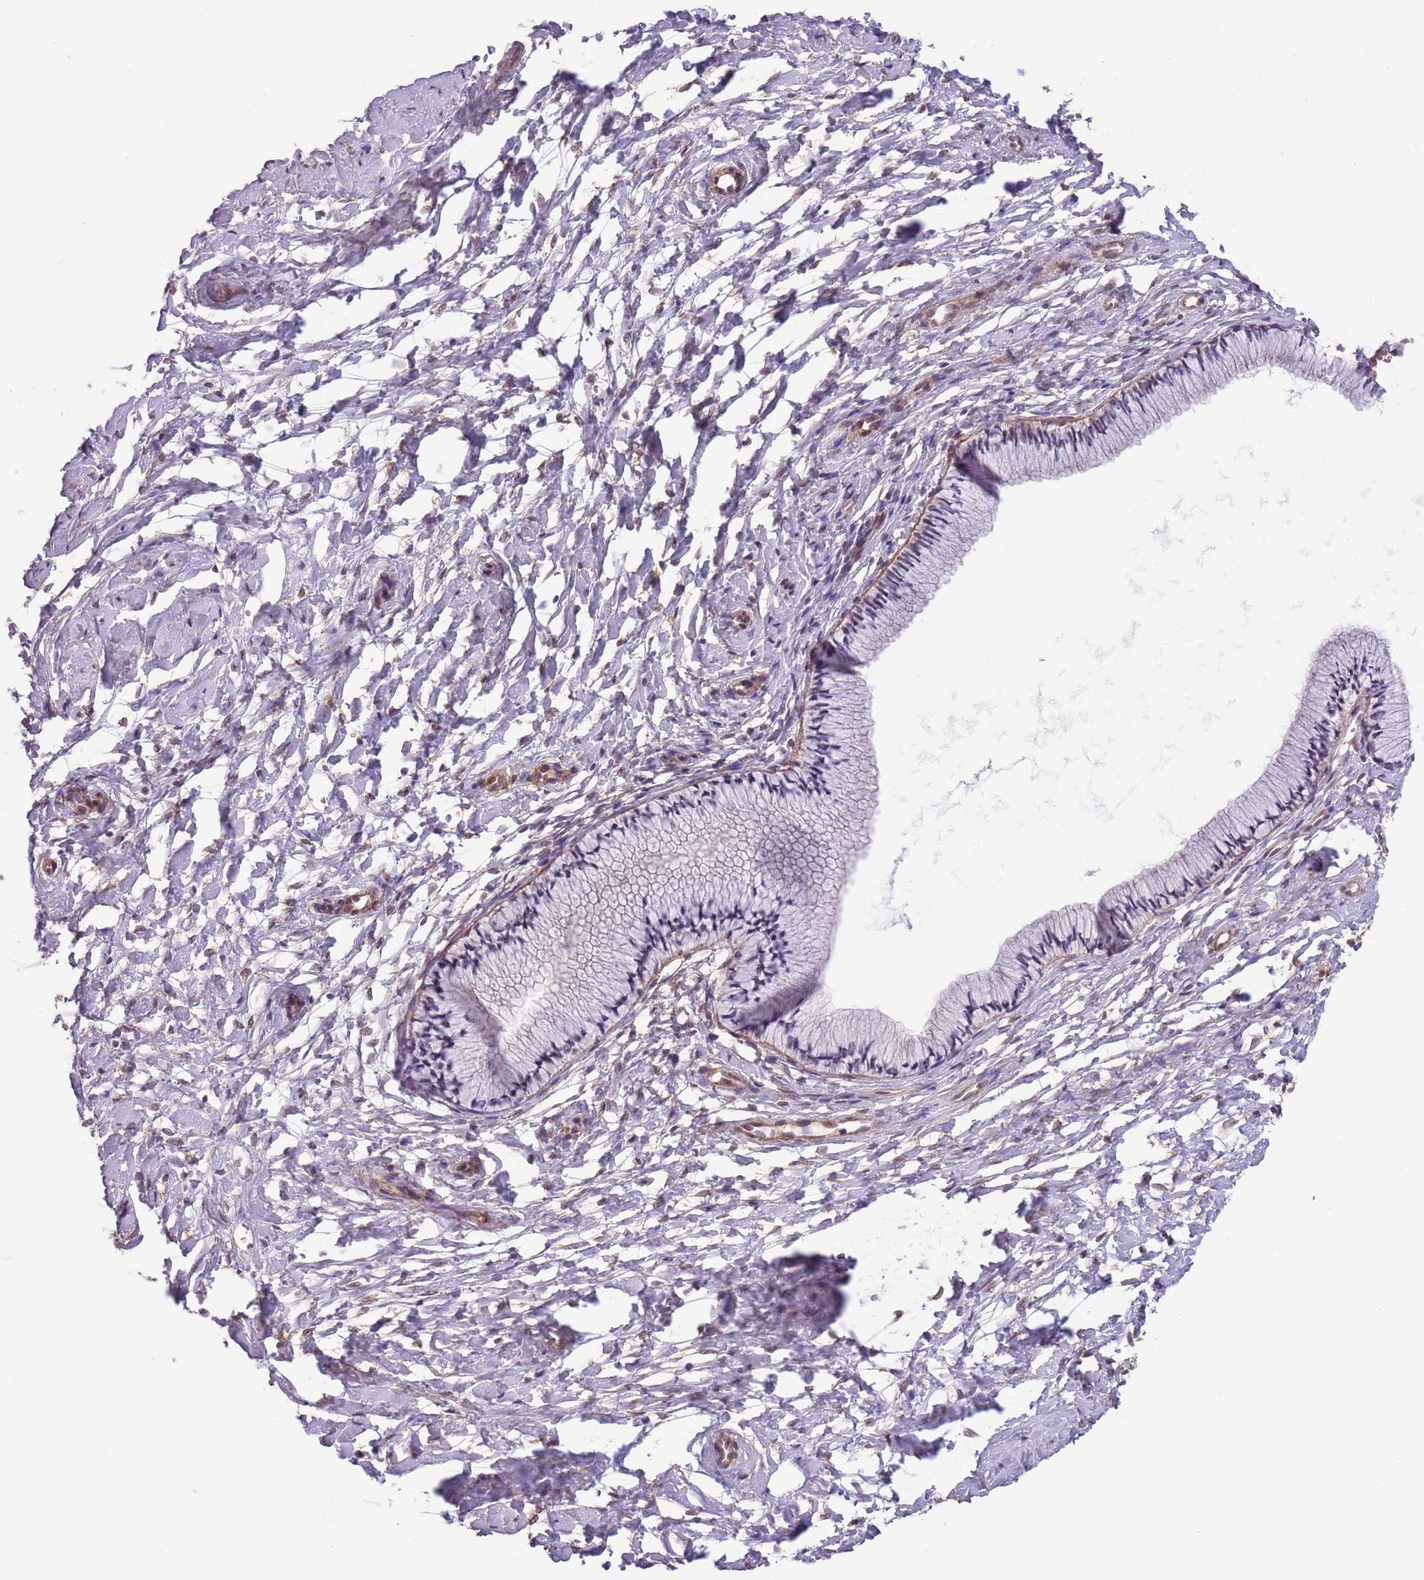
{"staining": {"intensity": "negative", "quantity": "none", "location": "none"}, "tissue": "cervix", "cell_type": "Glandular cells", "image_type": "normal", "snomed": [{"axis": "morphology", "description": "Normal tissue, NOS"}, {"axis": "topography", "description": "Cervix"}], "caption": "DAB immunohistochemical staining of benign cervix shows no significant positivity in glandular cells.", "gene": "CREBZF", "patient": {"sex": "female", "age": 33}}